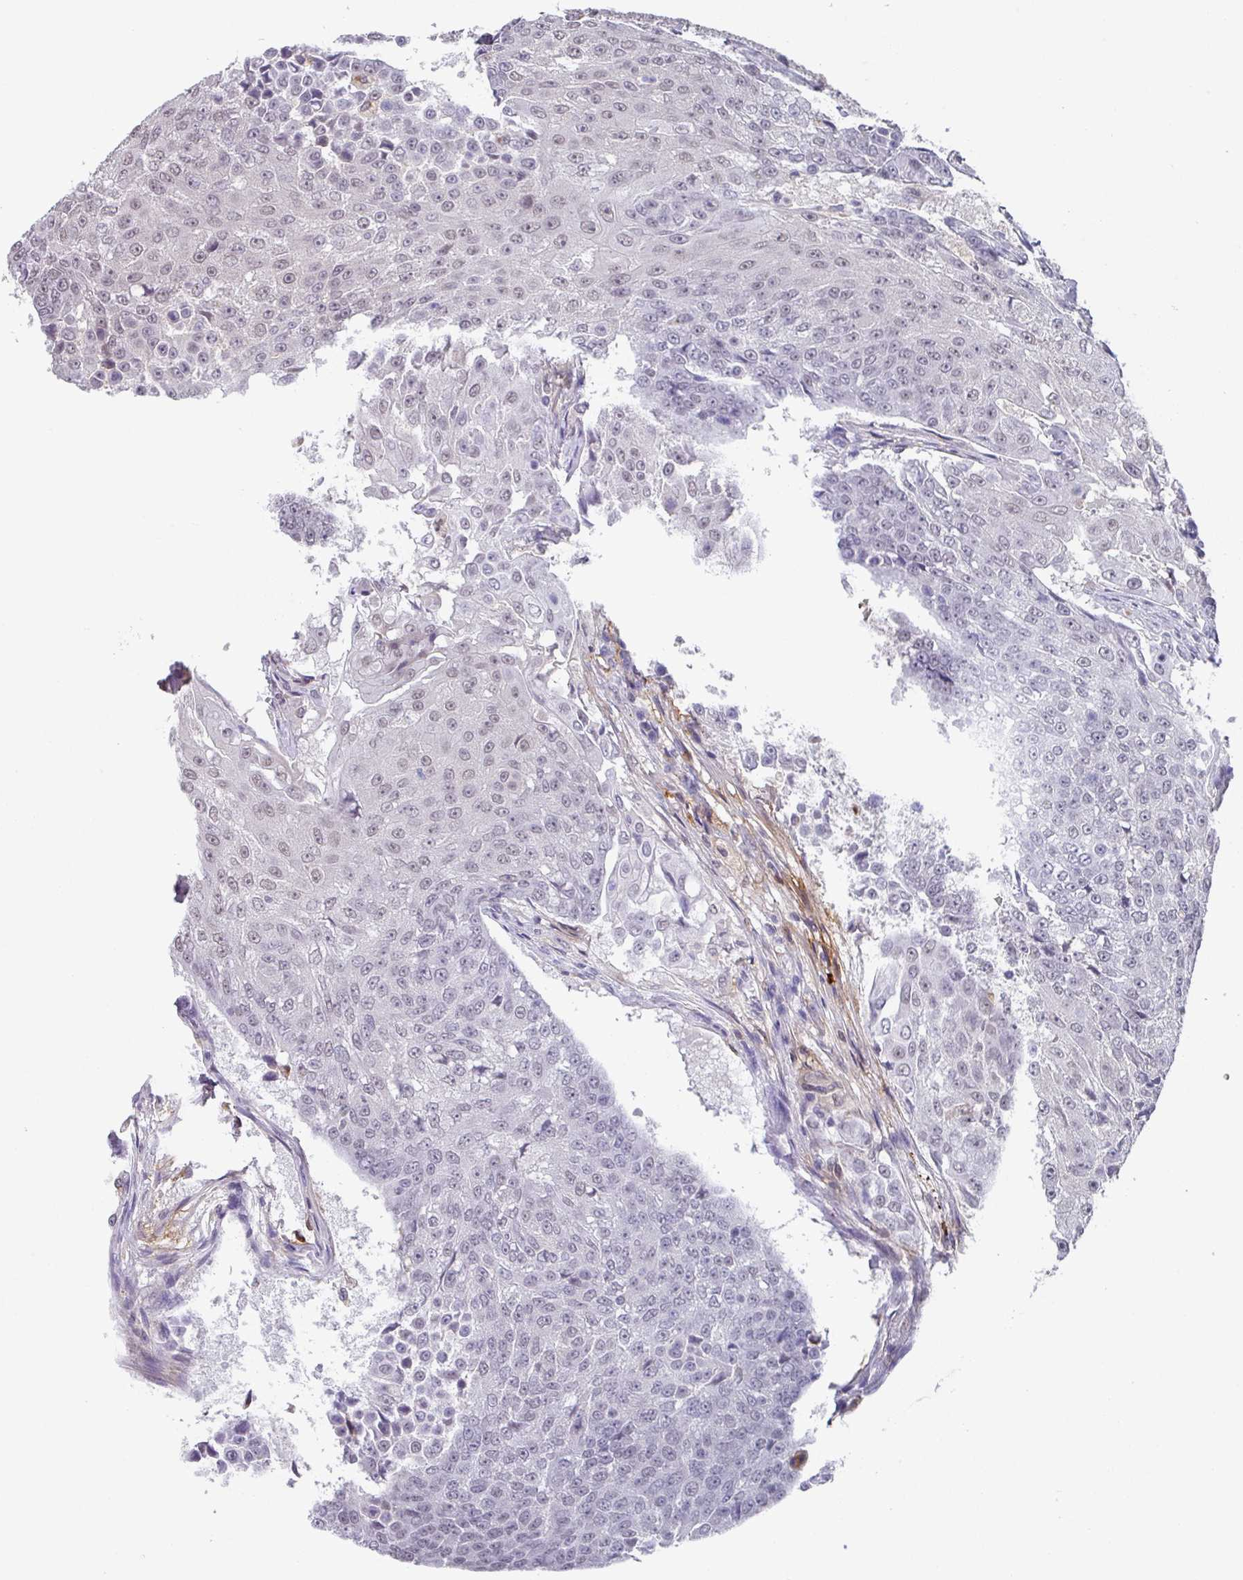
{"staining": {"intensity": "weak", "quantity": "25%-75%", "location": "nuclear"}, "tissue": "urothelial cancer", "cell_type": "Tumor cells", "image_type": "cancer", "snomed": [{"axis": "morphology", "description": "Urothelial carcinoma, High grade"}, {"axis": "topography", "description": "Urinary bladder"}], "caption": "This image shows immunohistochemistry (IHC) staining of human urothelial cancer, with low weak nuclear staining in about 25%-75% of tumor cells.", "gene": "C1QB", "patient": {"sex": "female", "age": 63}}